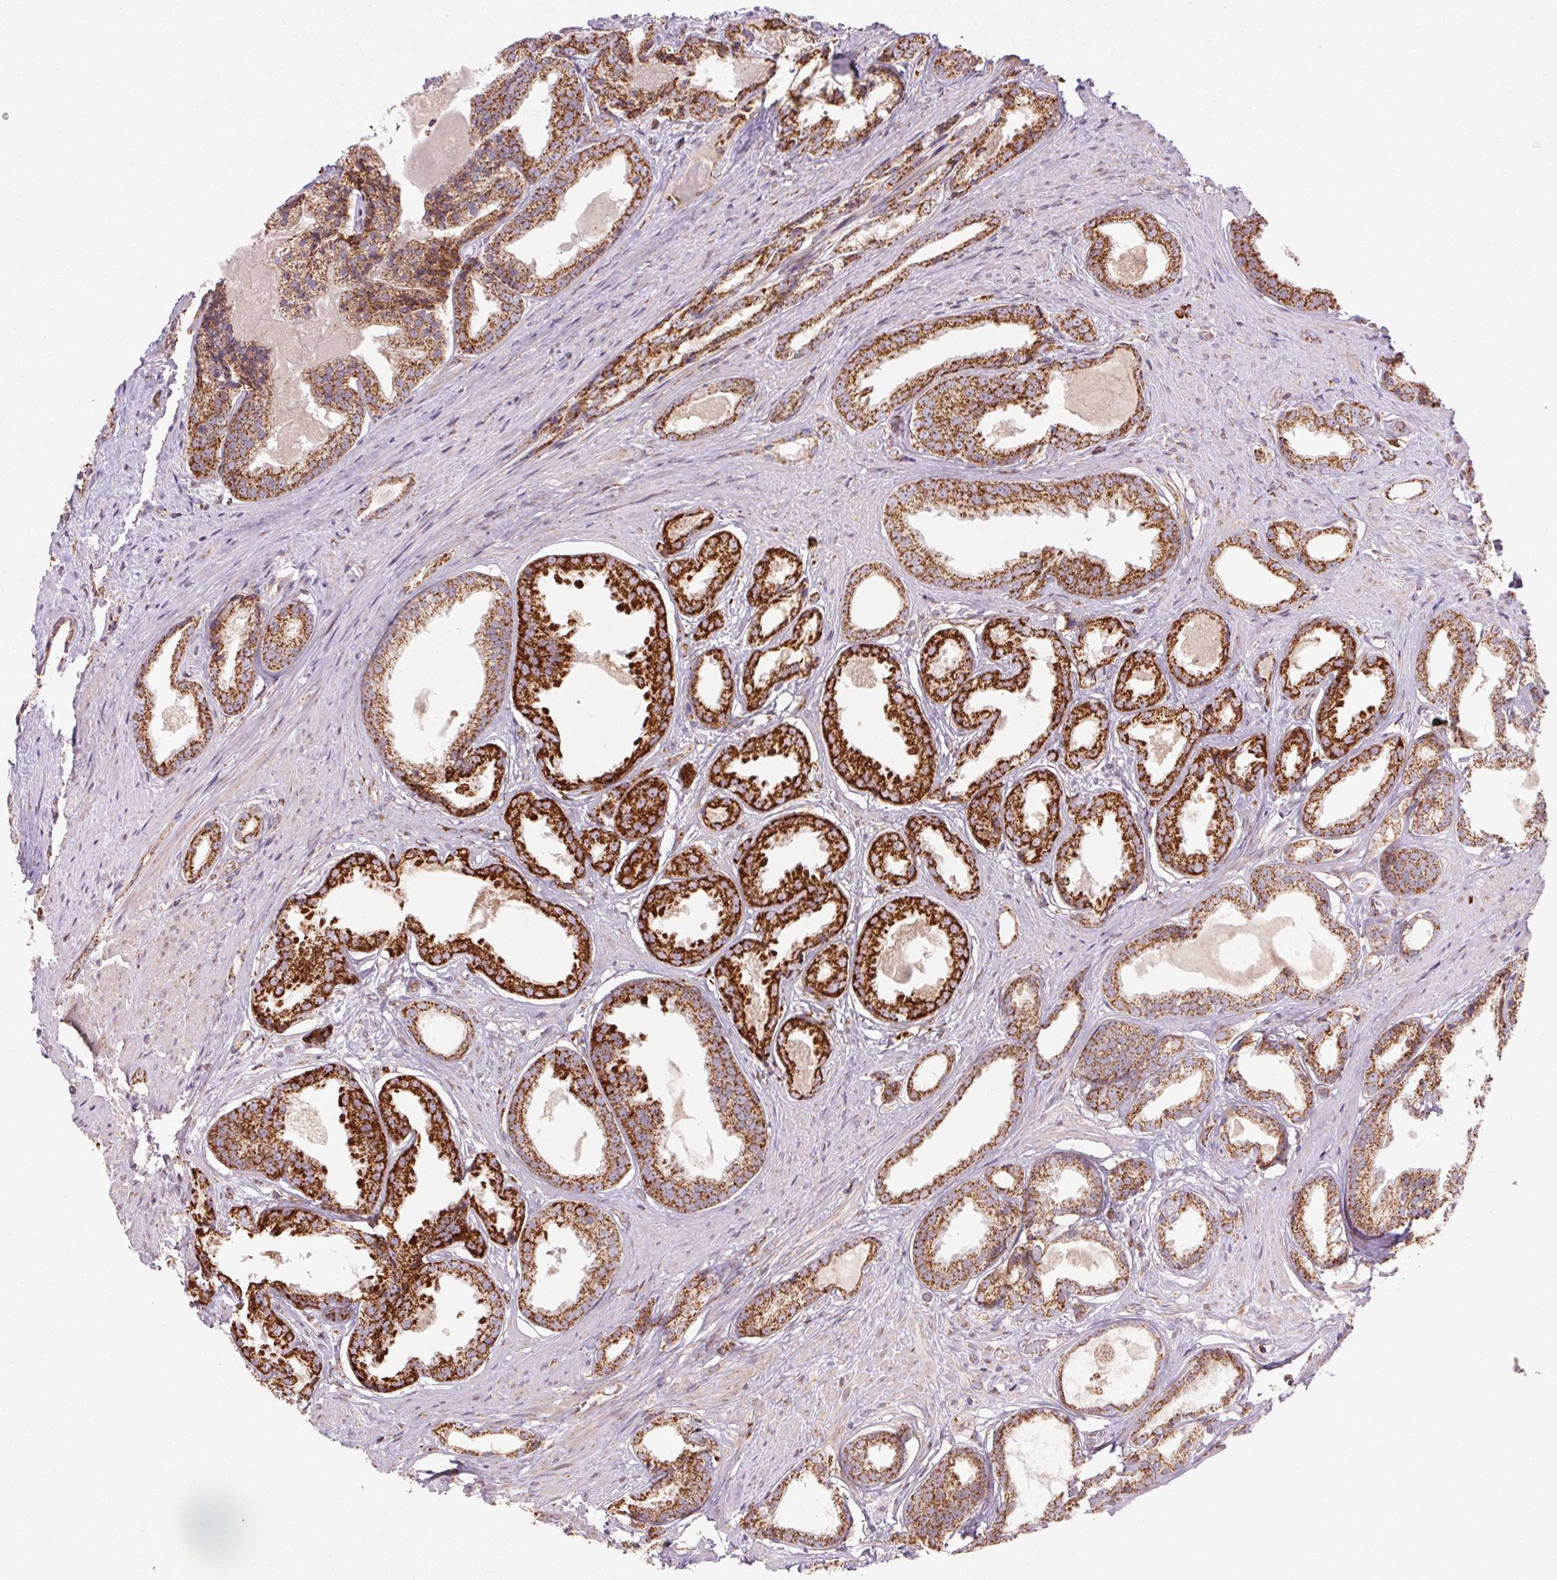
{"staining": {"intensity": "strong", "quantity": ">75%", "location": "cytoplasmic/membranous"}, "tissue": "prostate cancer", "cell_type": "Tumor cells", "image_type": "cancer", "snomed": [{"axis": "morphology", "description": "Adenocarcinoma, Low grade"}, {"axis": "topography", "description": "Prostate"}], "caption": "An immunohistochemistry image of tumor tissue is shown. Protein staining in brown shows strong cytoplasmic/membranous positivity in adenocarcinoma (low-grade) (prostate) within tumor cells.", "gene": "CLPB", "patient": {"sex": "male", "age": 65}}